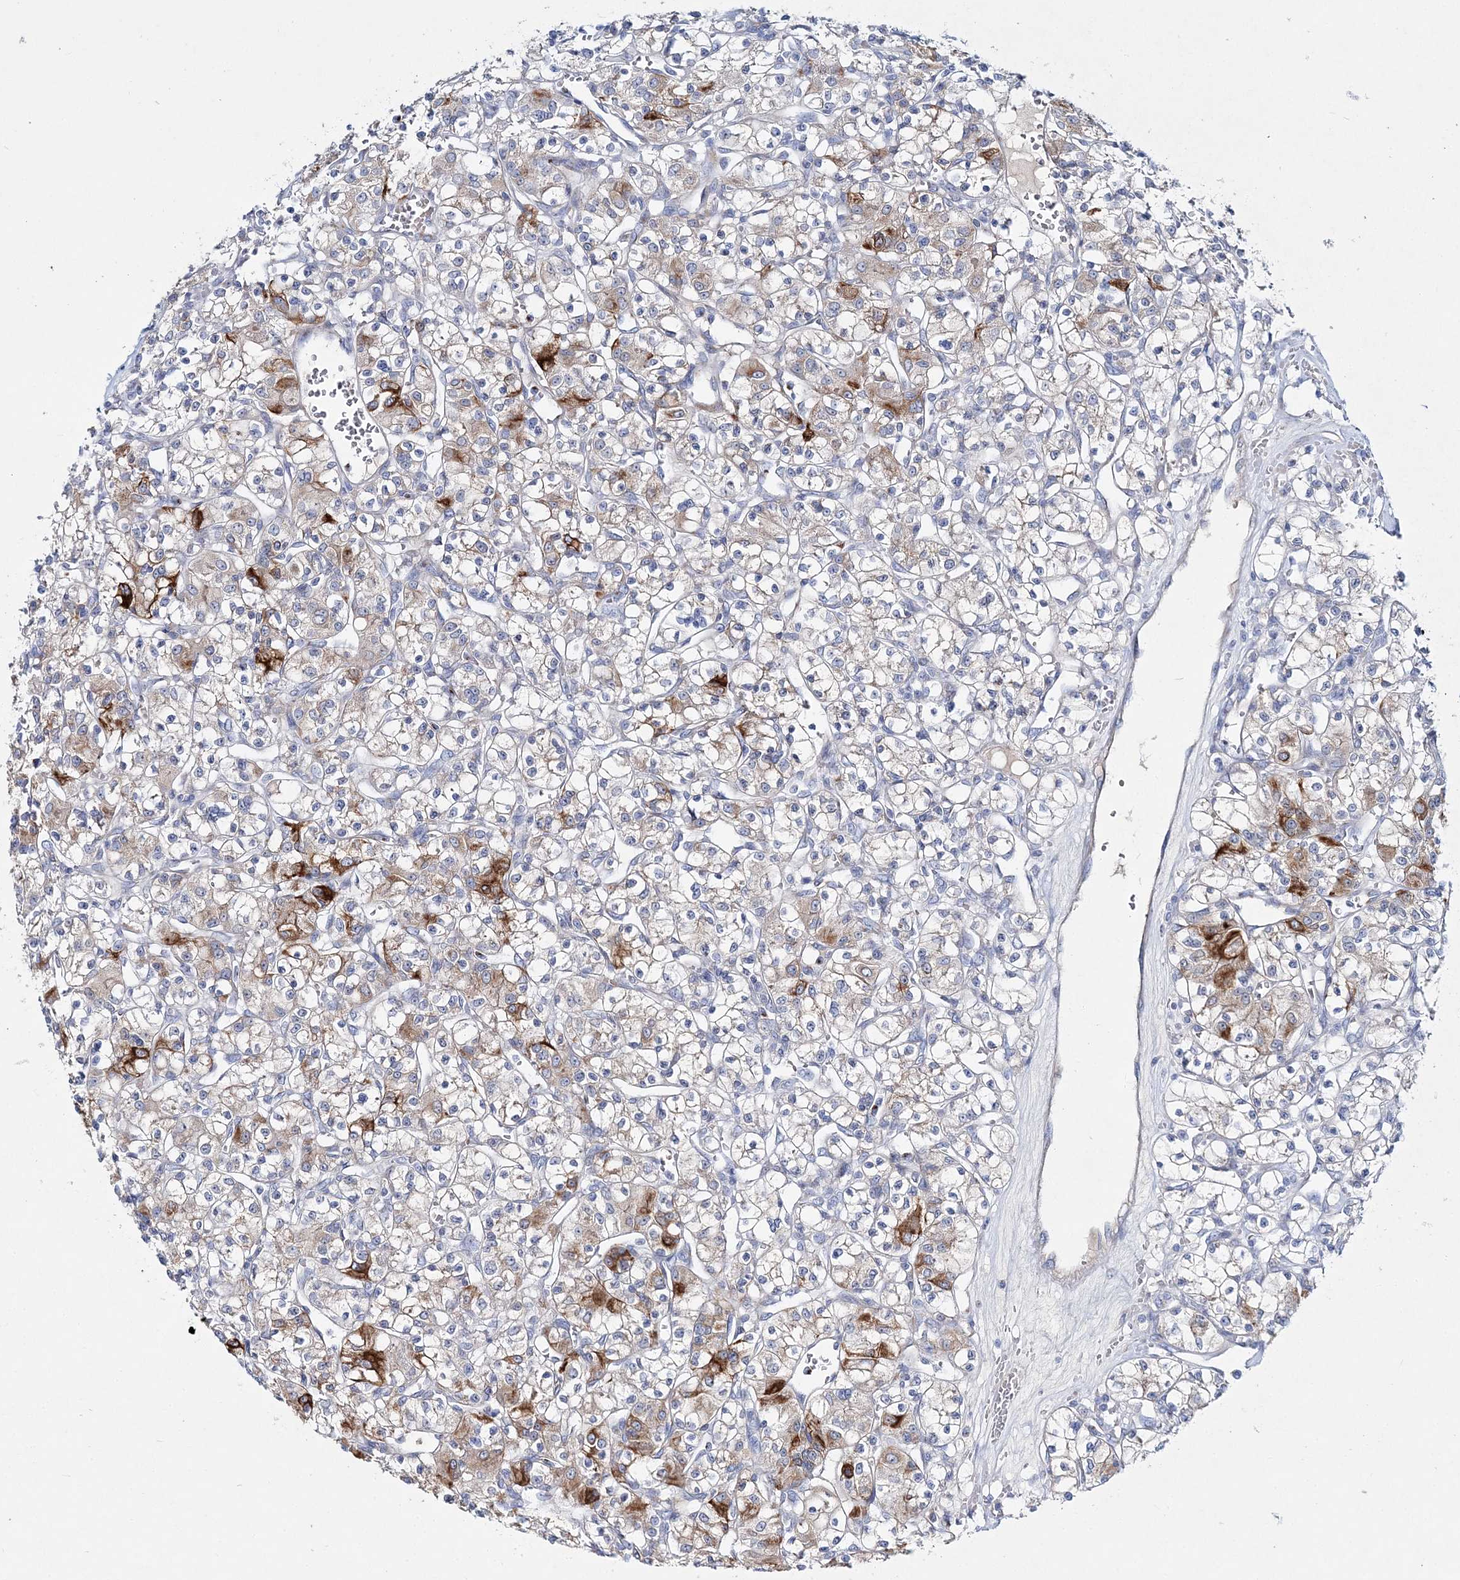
{"staining": {"intensity": "strong", "quantity": "<25%", "location": "cytoplasmic/membranous"}, "tissue": "renal cancer", "cell_type": "Tumor cells", "image_type": "cancer", "snomed": [{"axis": "morphology", "description": "Adenocarcinoma, NOS"}, {"axis": "topography", "description": "Kidney"}], "caption": "Renal cancer was stained to show a protein in brown. There is medium levels of strong cytoplasmic/membranous positivity in approximately <25% of tumor cells.", "gene": "ADGRL1", "patient": {"sex": "female", "age": 59}}